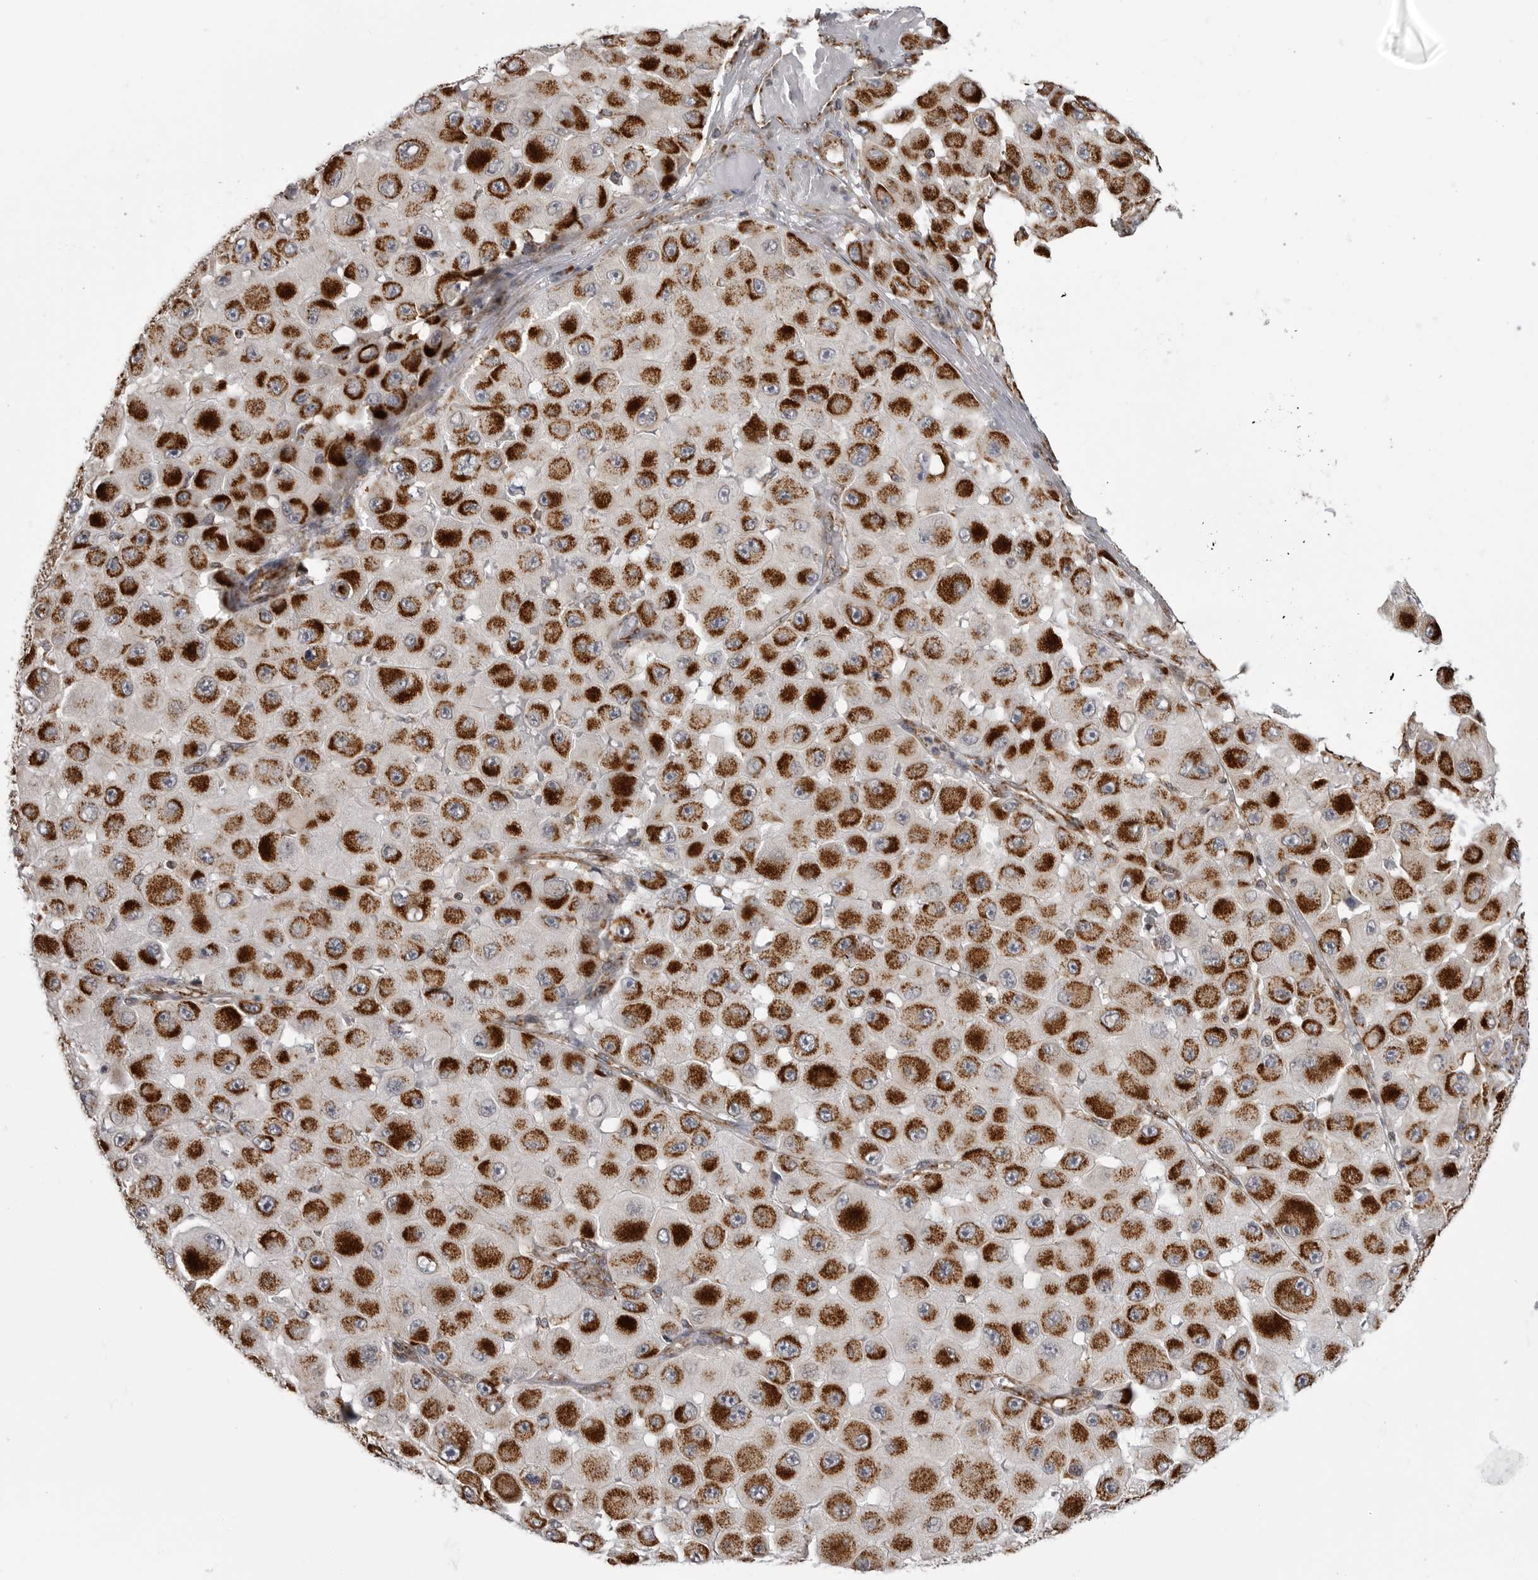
{"staining": {"intensity": "strong", "quantity": ">75%", "location": "cytoplasmic/membranous"}, "tissue": "melanoma", "cell_type": "Tumor cells", "image_type": "cancer", "snomed": [{"axis": "morphology", "description": "Malignant melanoma, NOS"}, {"axis": "topography", "description": "Skin"}], "caption": "This photomicrograph shows immunohistochemistry (IHC) staining of melanoma, with high strong cytoplasmic/membranous positivity in approximately >75% of tumor cells.", "gene": "FH", "patient": {"sex": "female", "age": 81}}